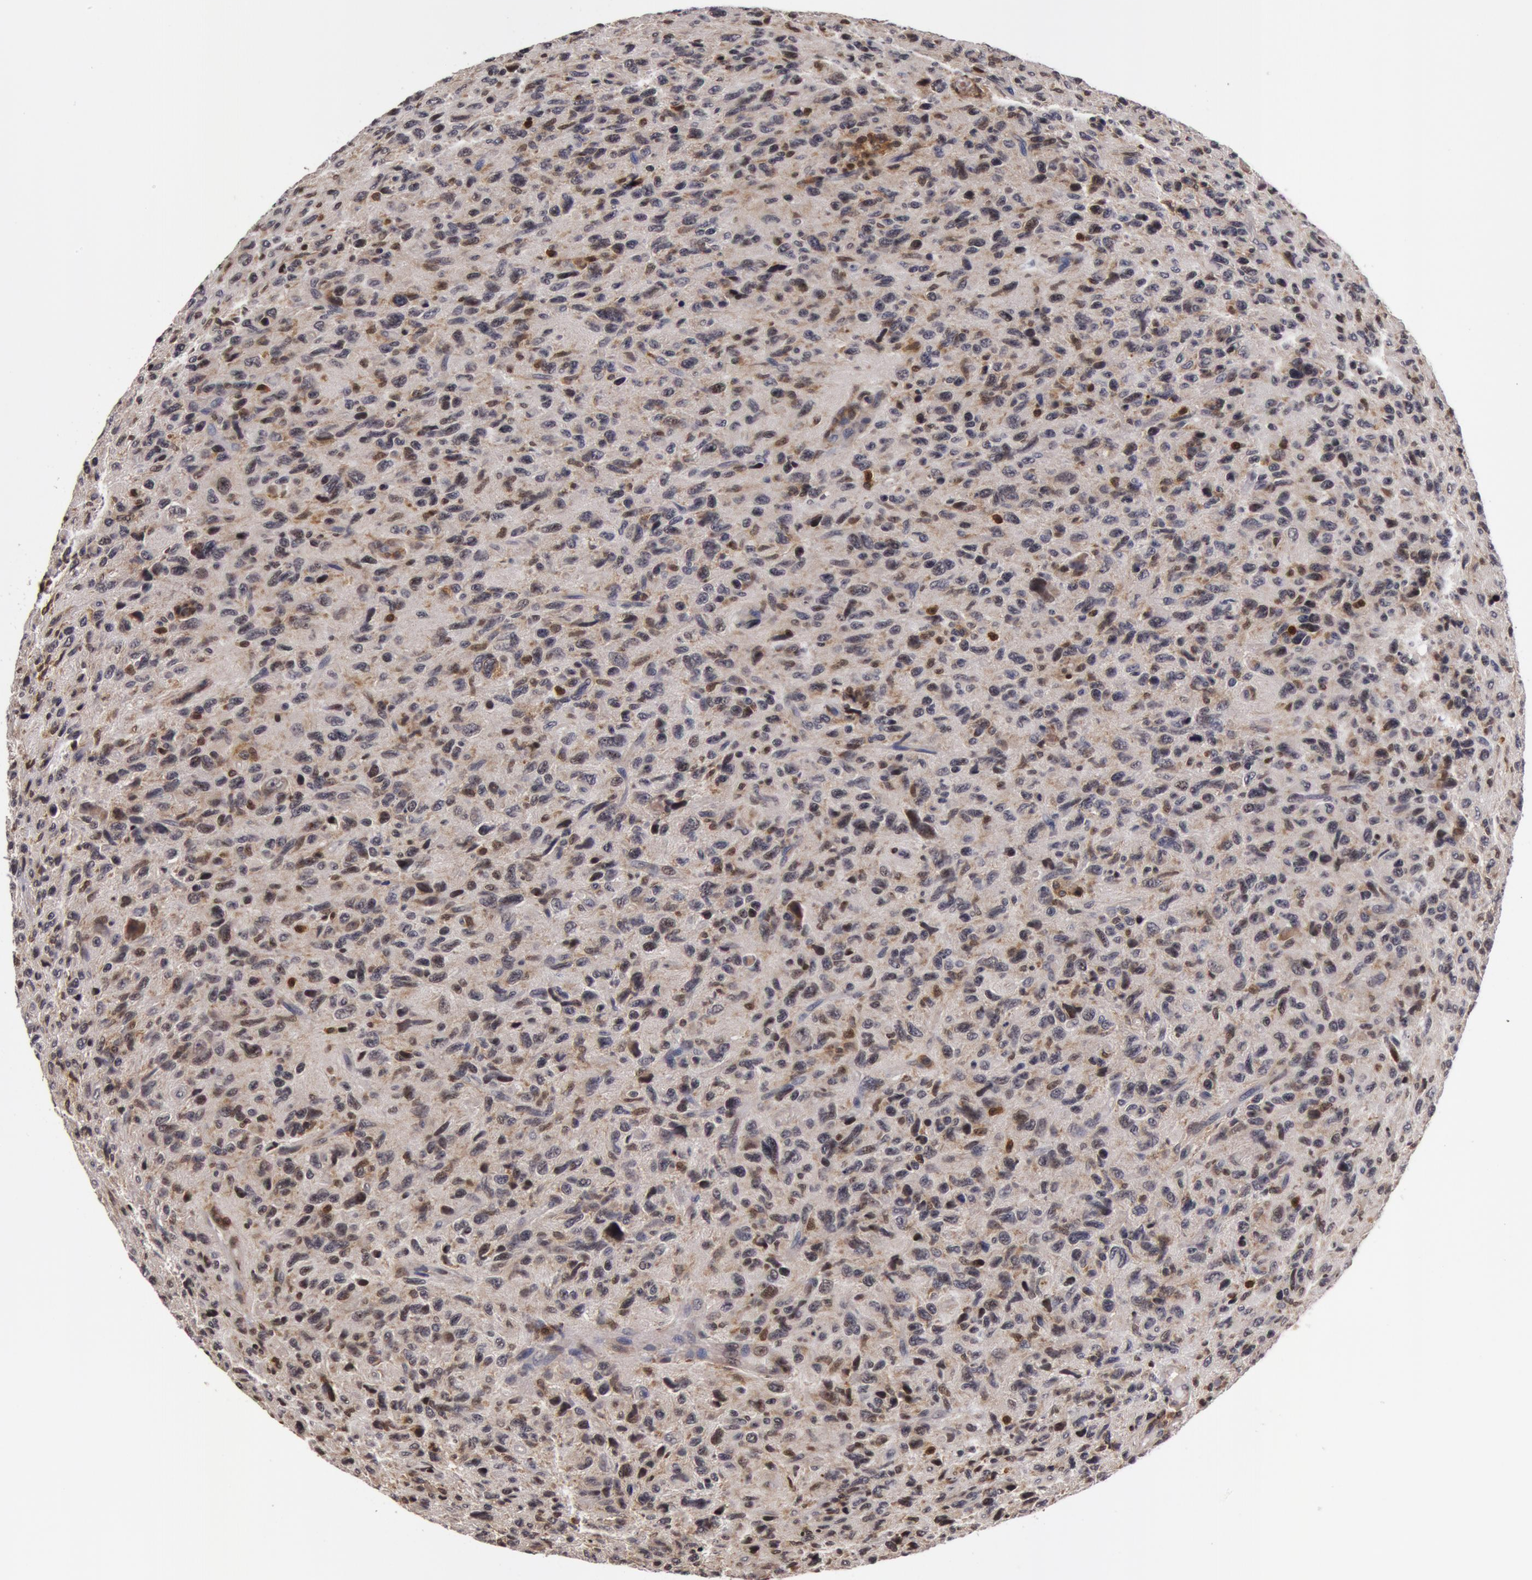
{"staining": {"intensity": "weak", "quantity": "<25%", "location": "nuclear"}, "tissue": "glioma", "cell_type": "Tumor cells", "image_type": "cancer", "snomed": [{"axis": "morphology", "description": "Glioma, malignant, High grade"}, {"axis": "topography", "description": "Brain"}], "caption": "Histopathology image shows no significant protein positivity in tumor cells of malignant high-grade glioma.", "gene": "ZNF350", "patient": {"sex": "female", "age": 60}}